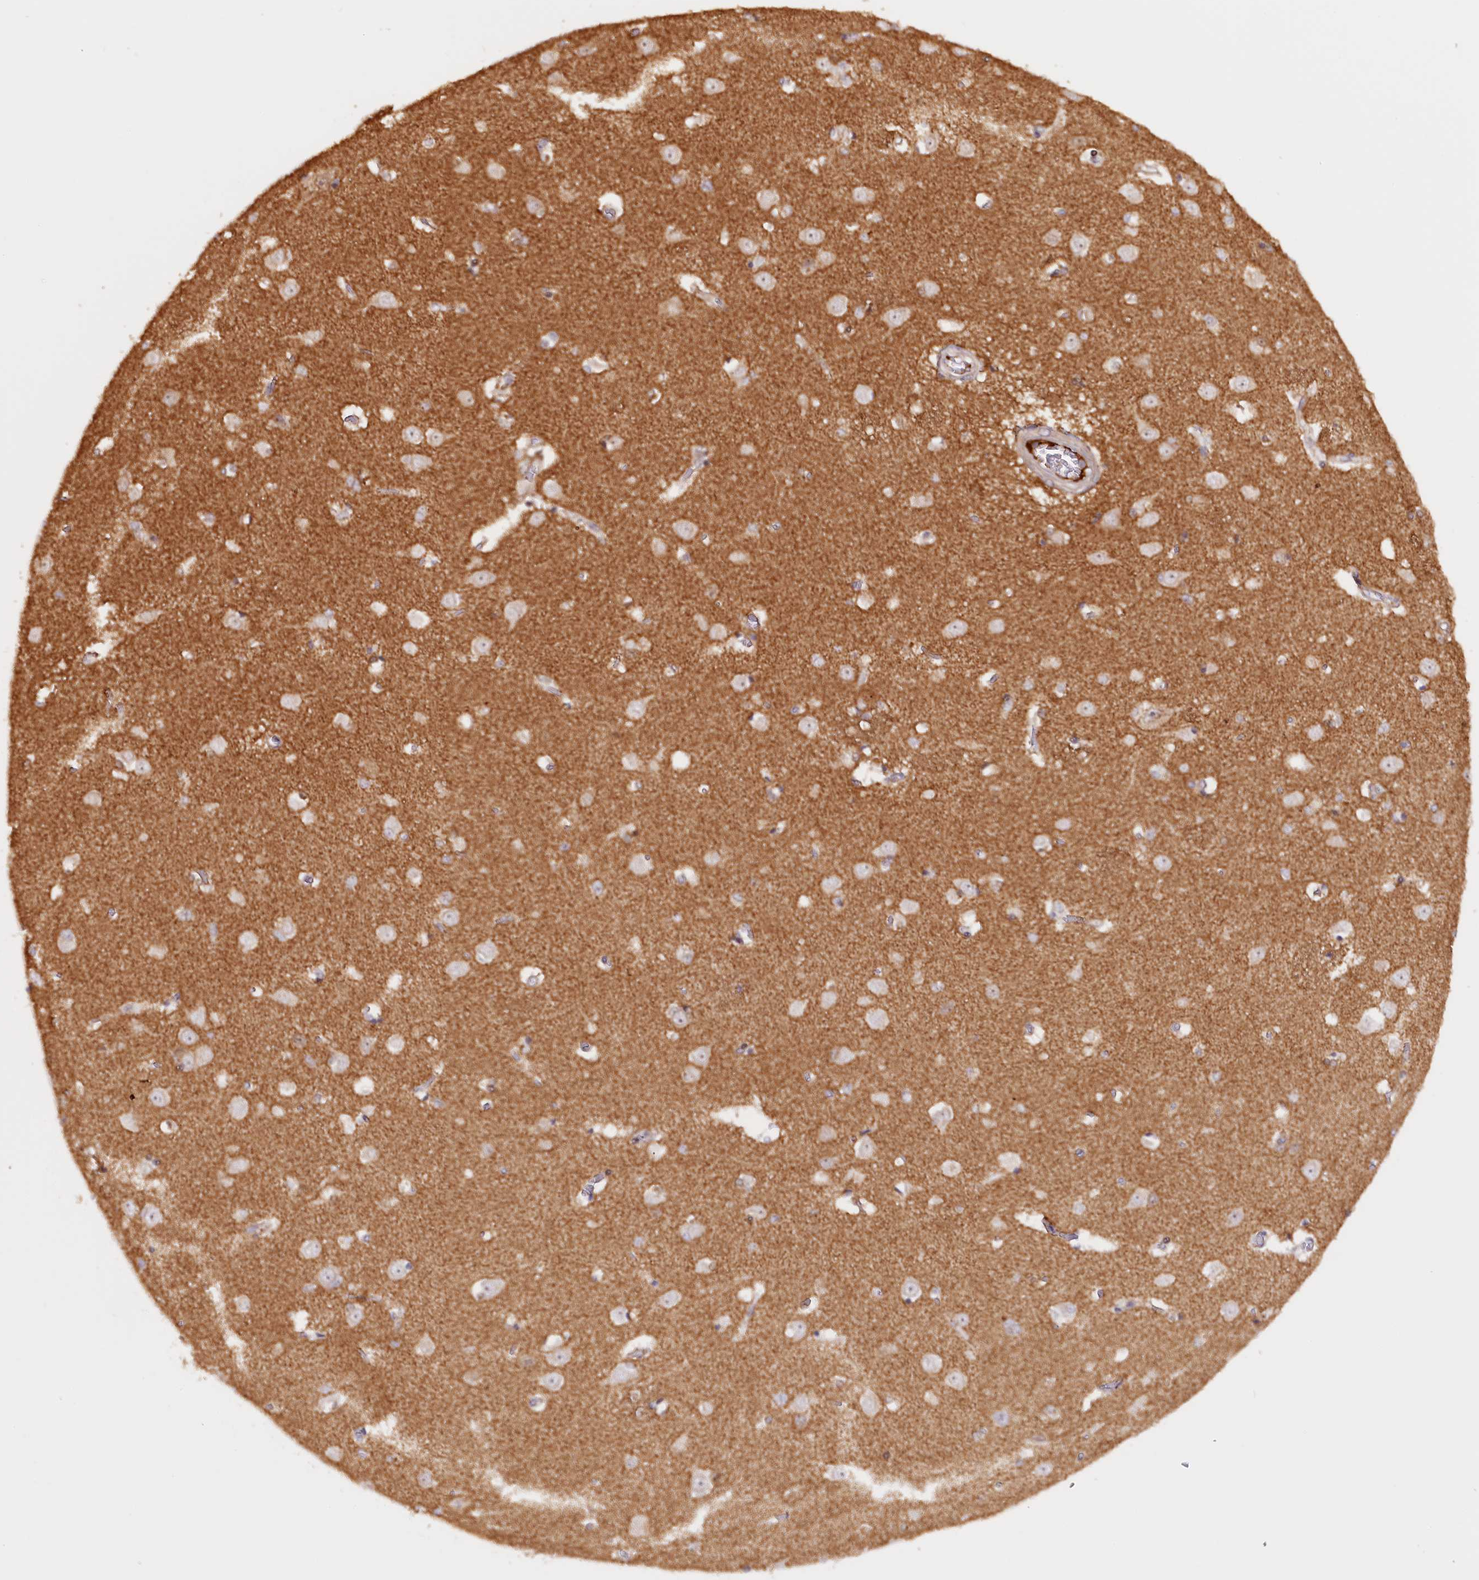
{"staining": {"intensity": "negative", "quantity": "none", "location": "none"}, "tissue": "caudate", "cell_type": "Glial cells", "image_type": "normal", "snomed": [{"axis": "morphology", "description": "Normal tissue, NOS"}, {"axis": "topography", "description": "Lateral ventricle wall"}], "caption": "This is a histopathology image of IHC staining of normal caudate, which shows no expression in glial cells. Brightfield microscopy of immunohistochemistry stained with DAB (brown) and hematoxylin (blue), captured at high magnification.", "gene": "RRAD", "patient": {"sex": "male", "age": 37}}